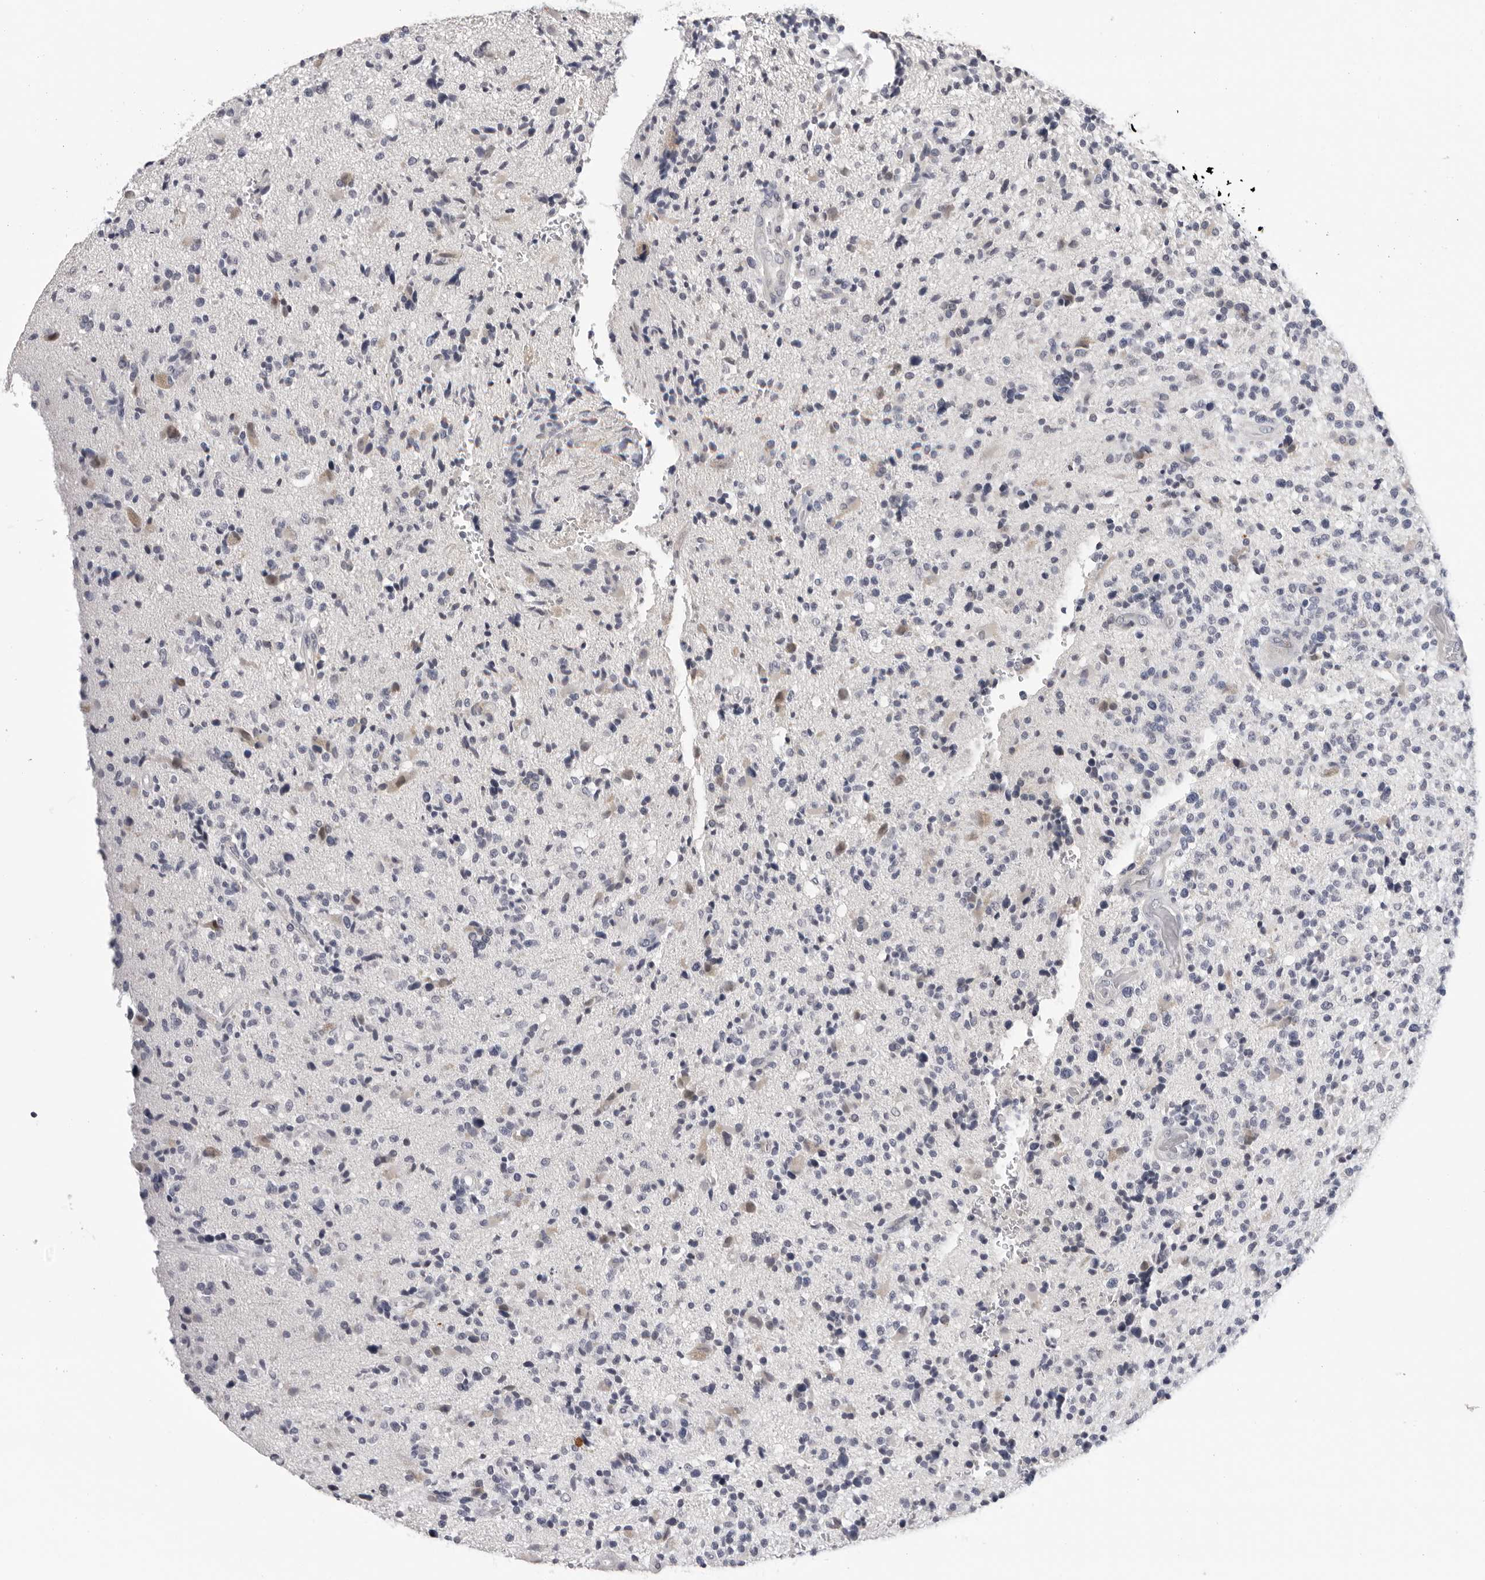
{"staining": {"intensity": "negative", "quantity": "none", "location": "none"}, "tissue": "glioma", "cell_type": "Tumor cells", "image_type": "cancer", "snomed": [{"axis": "morphology", "description": "Glioma, malignant, High grade"}, {"axis": "topography", "description": "Brain"}], "caption": "This is a photomicrograph of IHC staining of malignant high-grade glioma, which shows no expression in tumor cells. Nuclei are stained in blue.", "gene": "ZNF502", "patient": {"sex": "male", "age": 72}}